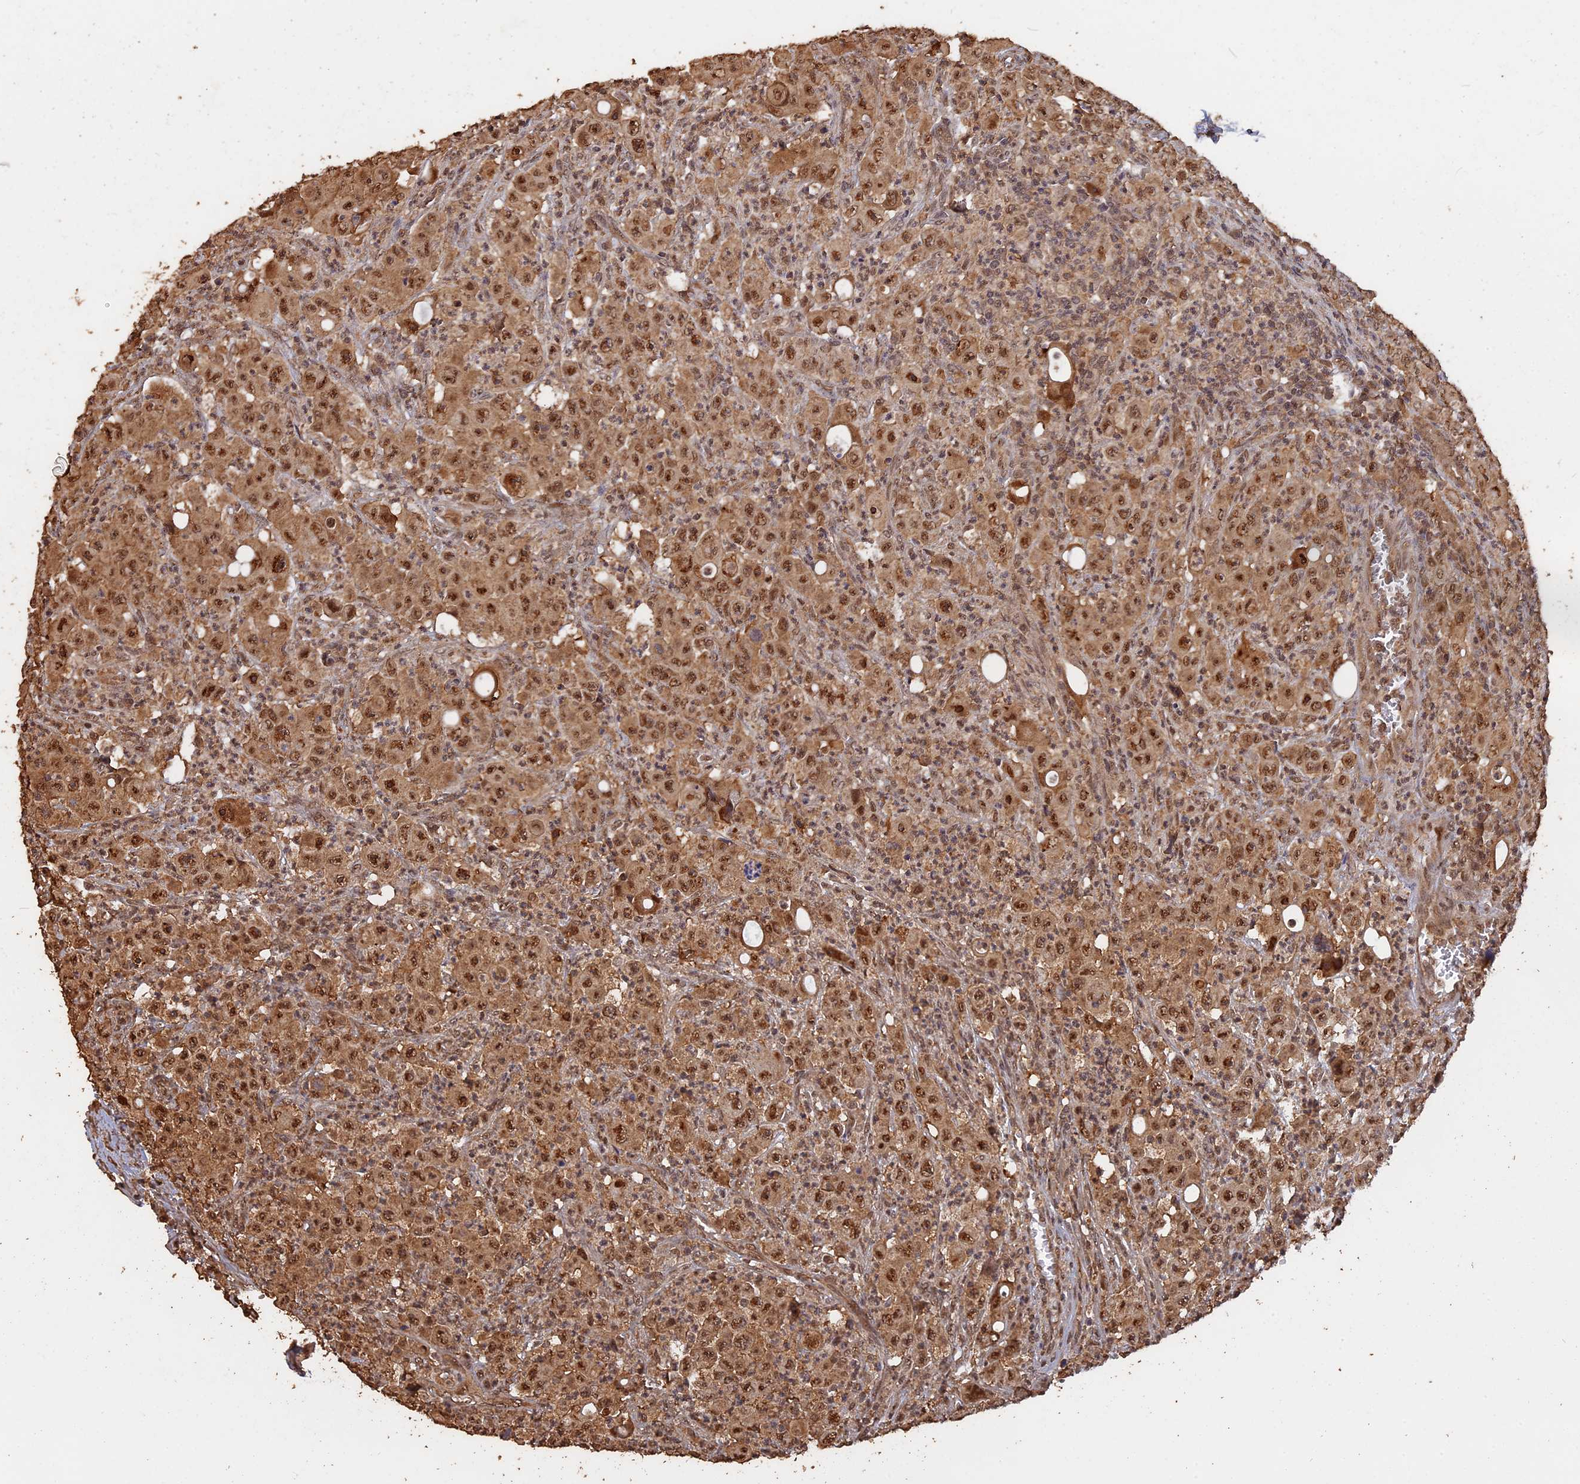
{"staining": {"intensity": "moderate", "quantity": ">75%", "location": "cytoplasmic/membranous,nuclear"}, "tissue": "colorectal cancer", "cell_type": "Tumor cells", "image_type": "cancer", "snomed": [{"axis": "morphology", "description": "Adenocarcinoma, NOS"}, {"axis": "topography", "description": "Colon"}], "caption": "Adenocarcinoma (colorectal) was stained to show a protein in brown. There is medium levels of moderate cytoplasmic/membranous and nuclear positivity in approximately >75% of tumor cells.", "gene": "PSMC6", "patient": {"sex": "male", "age": 51}}